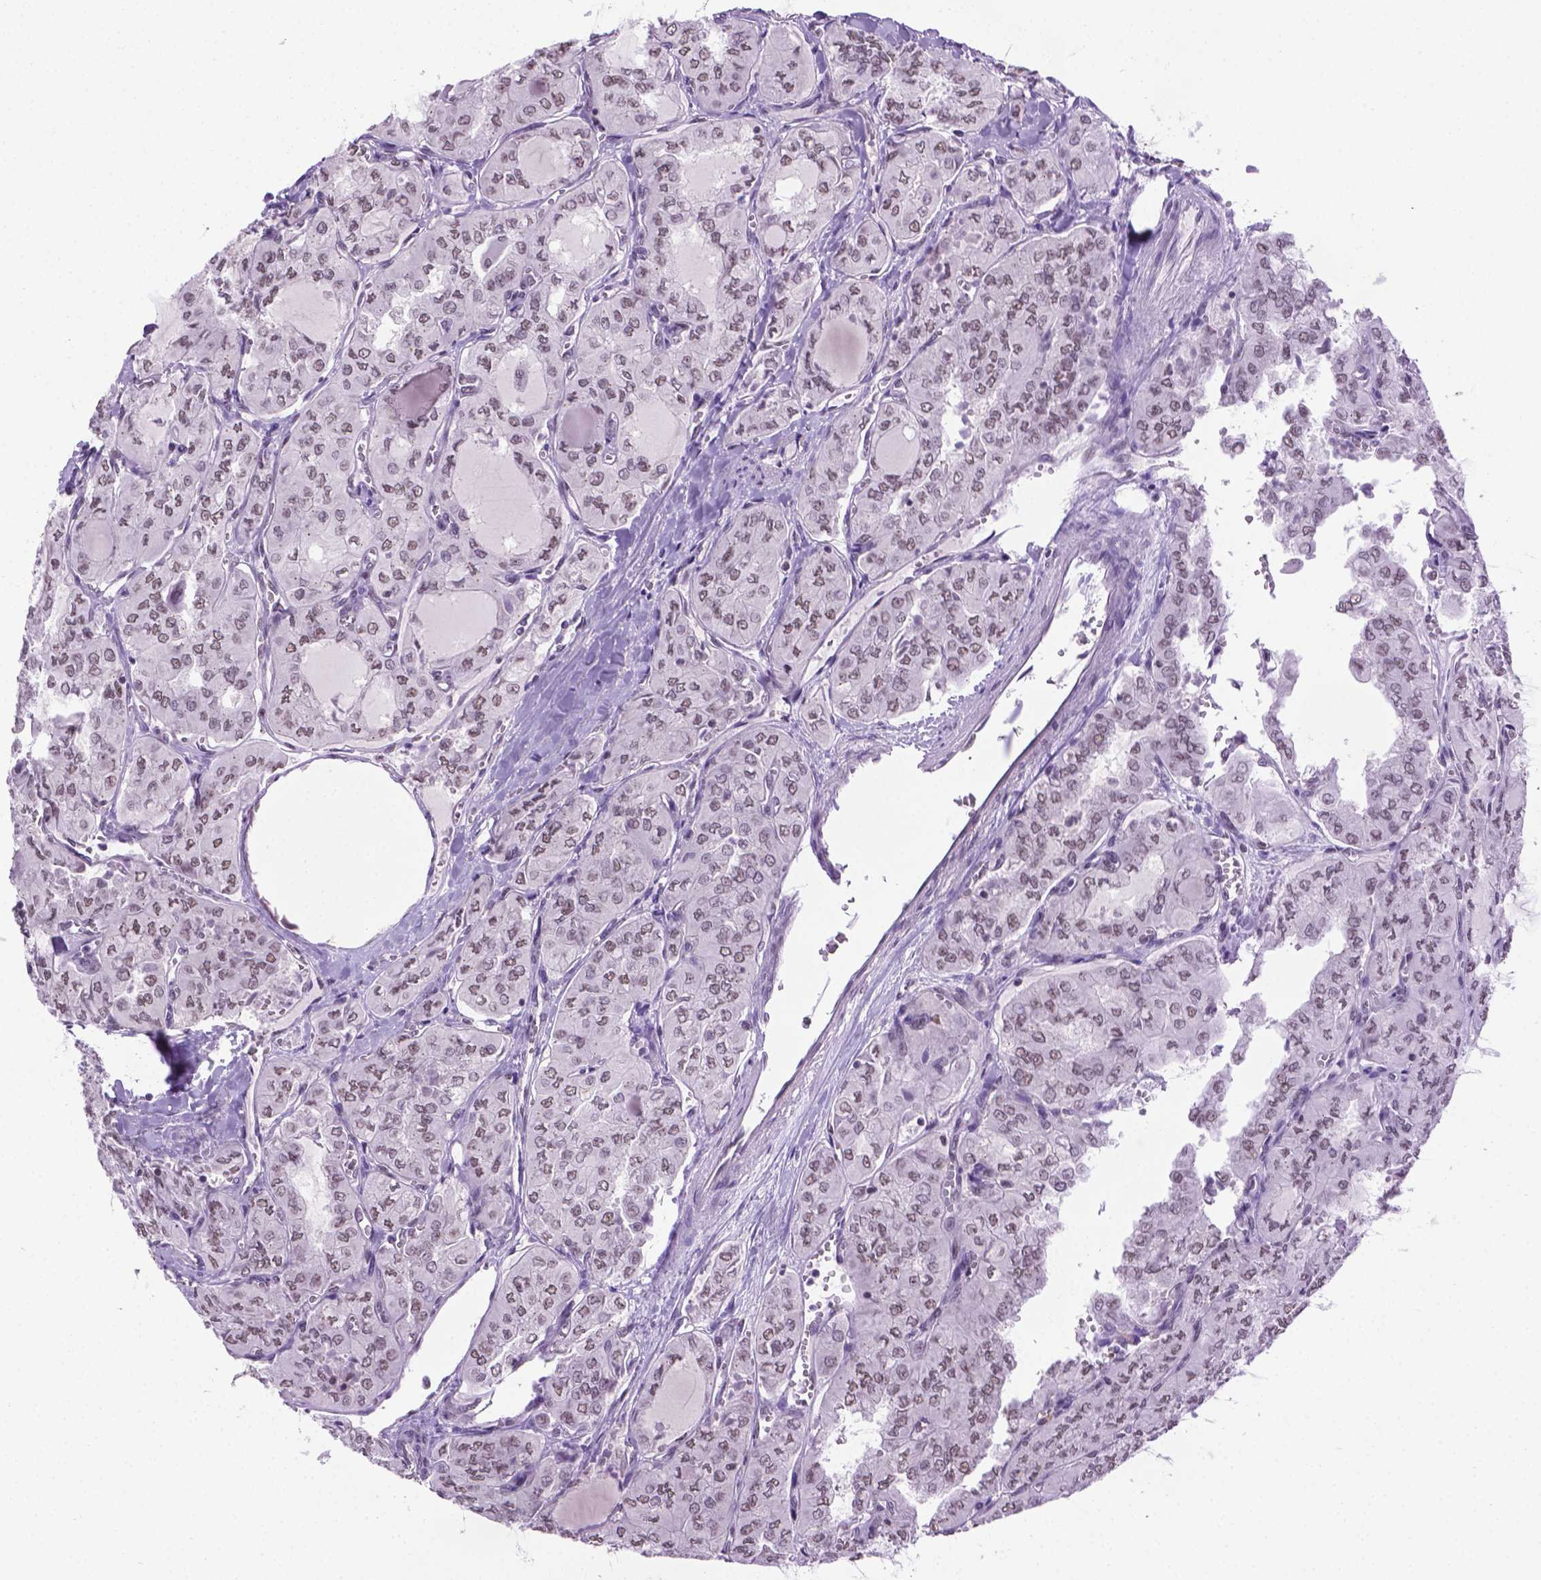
{"staining": {"intensity": "weak", "quantity": "25%-75%", "location": "nuclear"}, "tissue": "thyroid cancer", "cell_type": "Tumor cells", "image_type": "cancer", "snomed": [{"axis": "morphology", "description": "Papillary adenocarcinoma, NOS"}, {"axis": "topography", "description": "Thyroid gland"}], "caption": "Tumor cells exhibit weak nuclear positivity in approximately 25%-75% of cells in thyroid cancer (papillary adenocarcinoma).", "gene": "ABI2", "patient": {"sex": "male", "age": 20}}